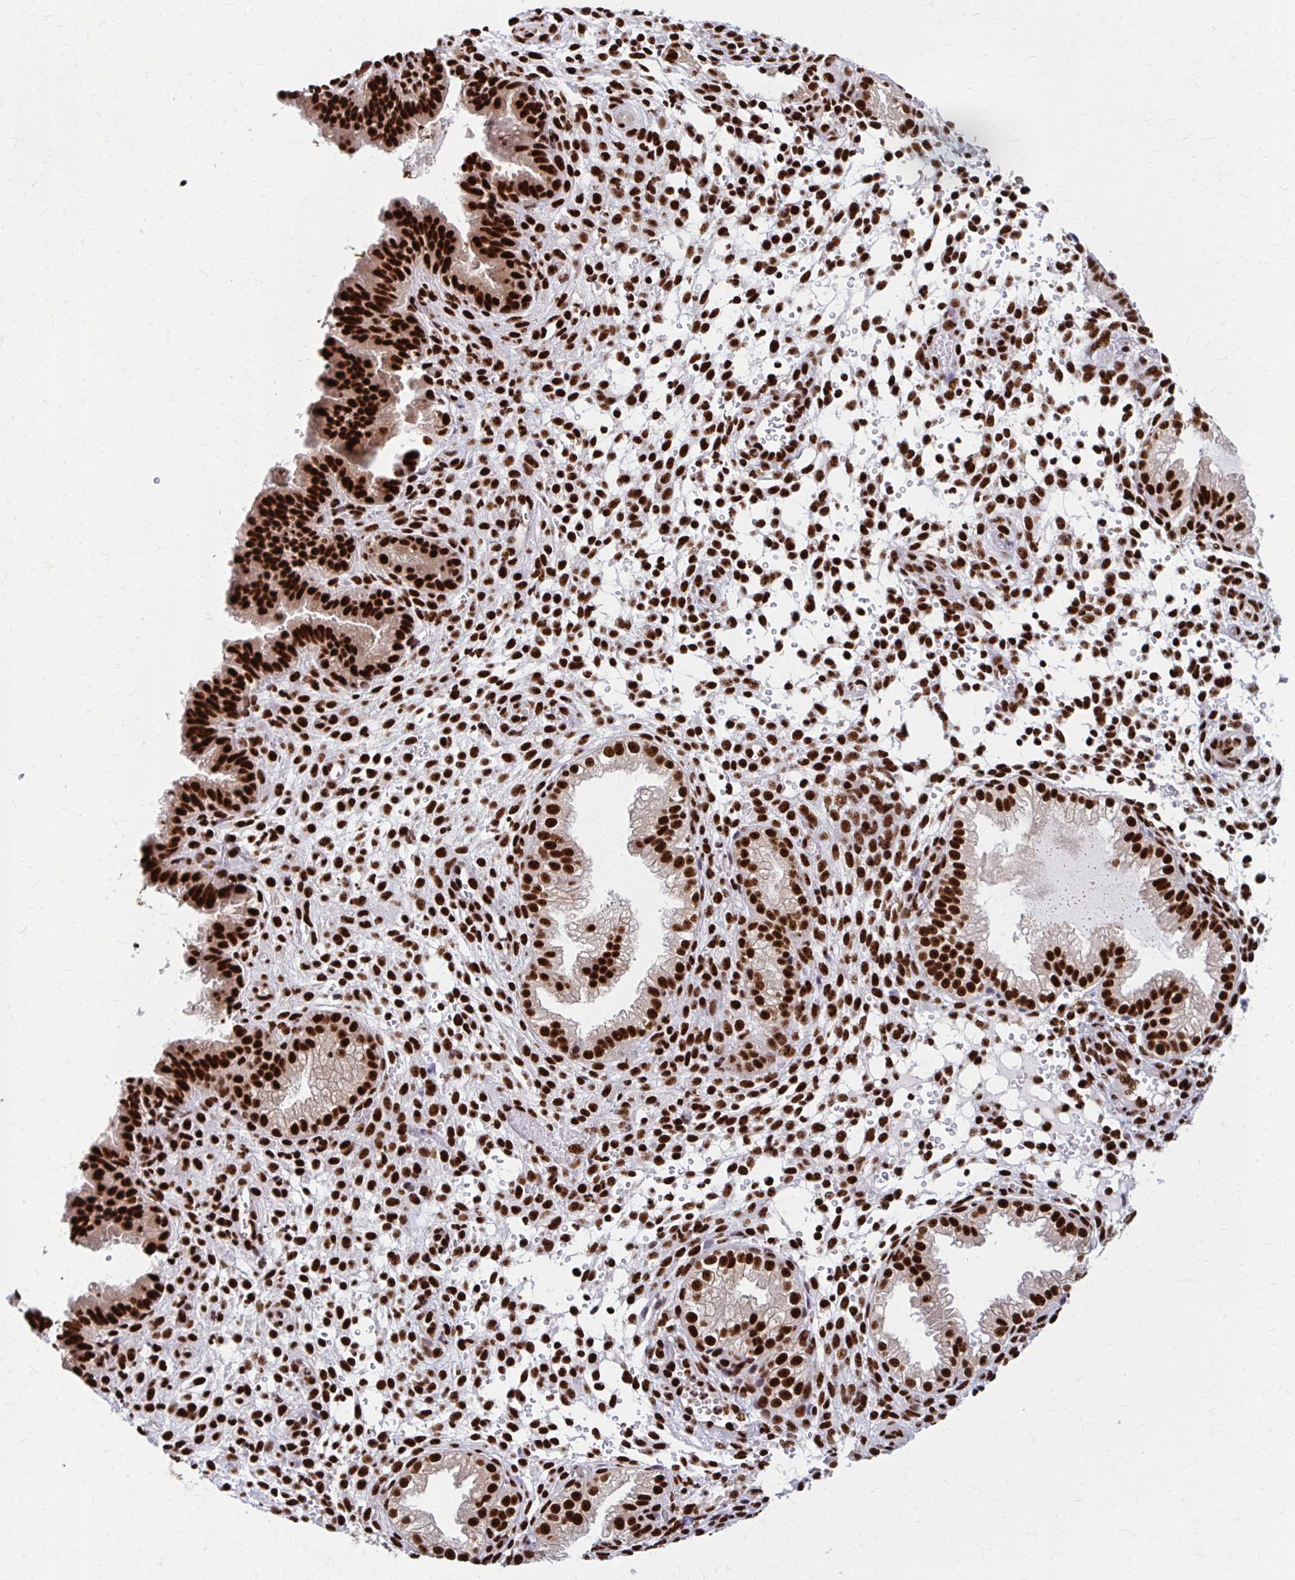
{"staining": {"intensity": "strong", "quantity": "25%-75%", "location": "nuclear"}, "tissue": "endometrium", "cell_type": "Cells in endometrial stroma", "image_type": "normal", "snomed": [{"axis": "morphology", "description": "Normal tissue, NOS"}, {"axis": "topography", "description": "Endometrium"}], "caption": "Endometrium stained with DAB immunohistochemistry (IHC) demonstrates high levels of strong nuclear staining in about 25%-75% of cells in endometrial stroma. (DAB IHC, brown staining for protein, blue staining for nuclei).", "gene": "CNKSR3", "patient": {"sex": "female", "age": 33}}